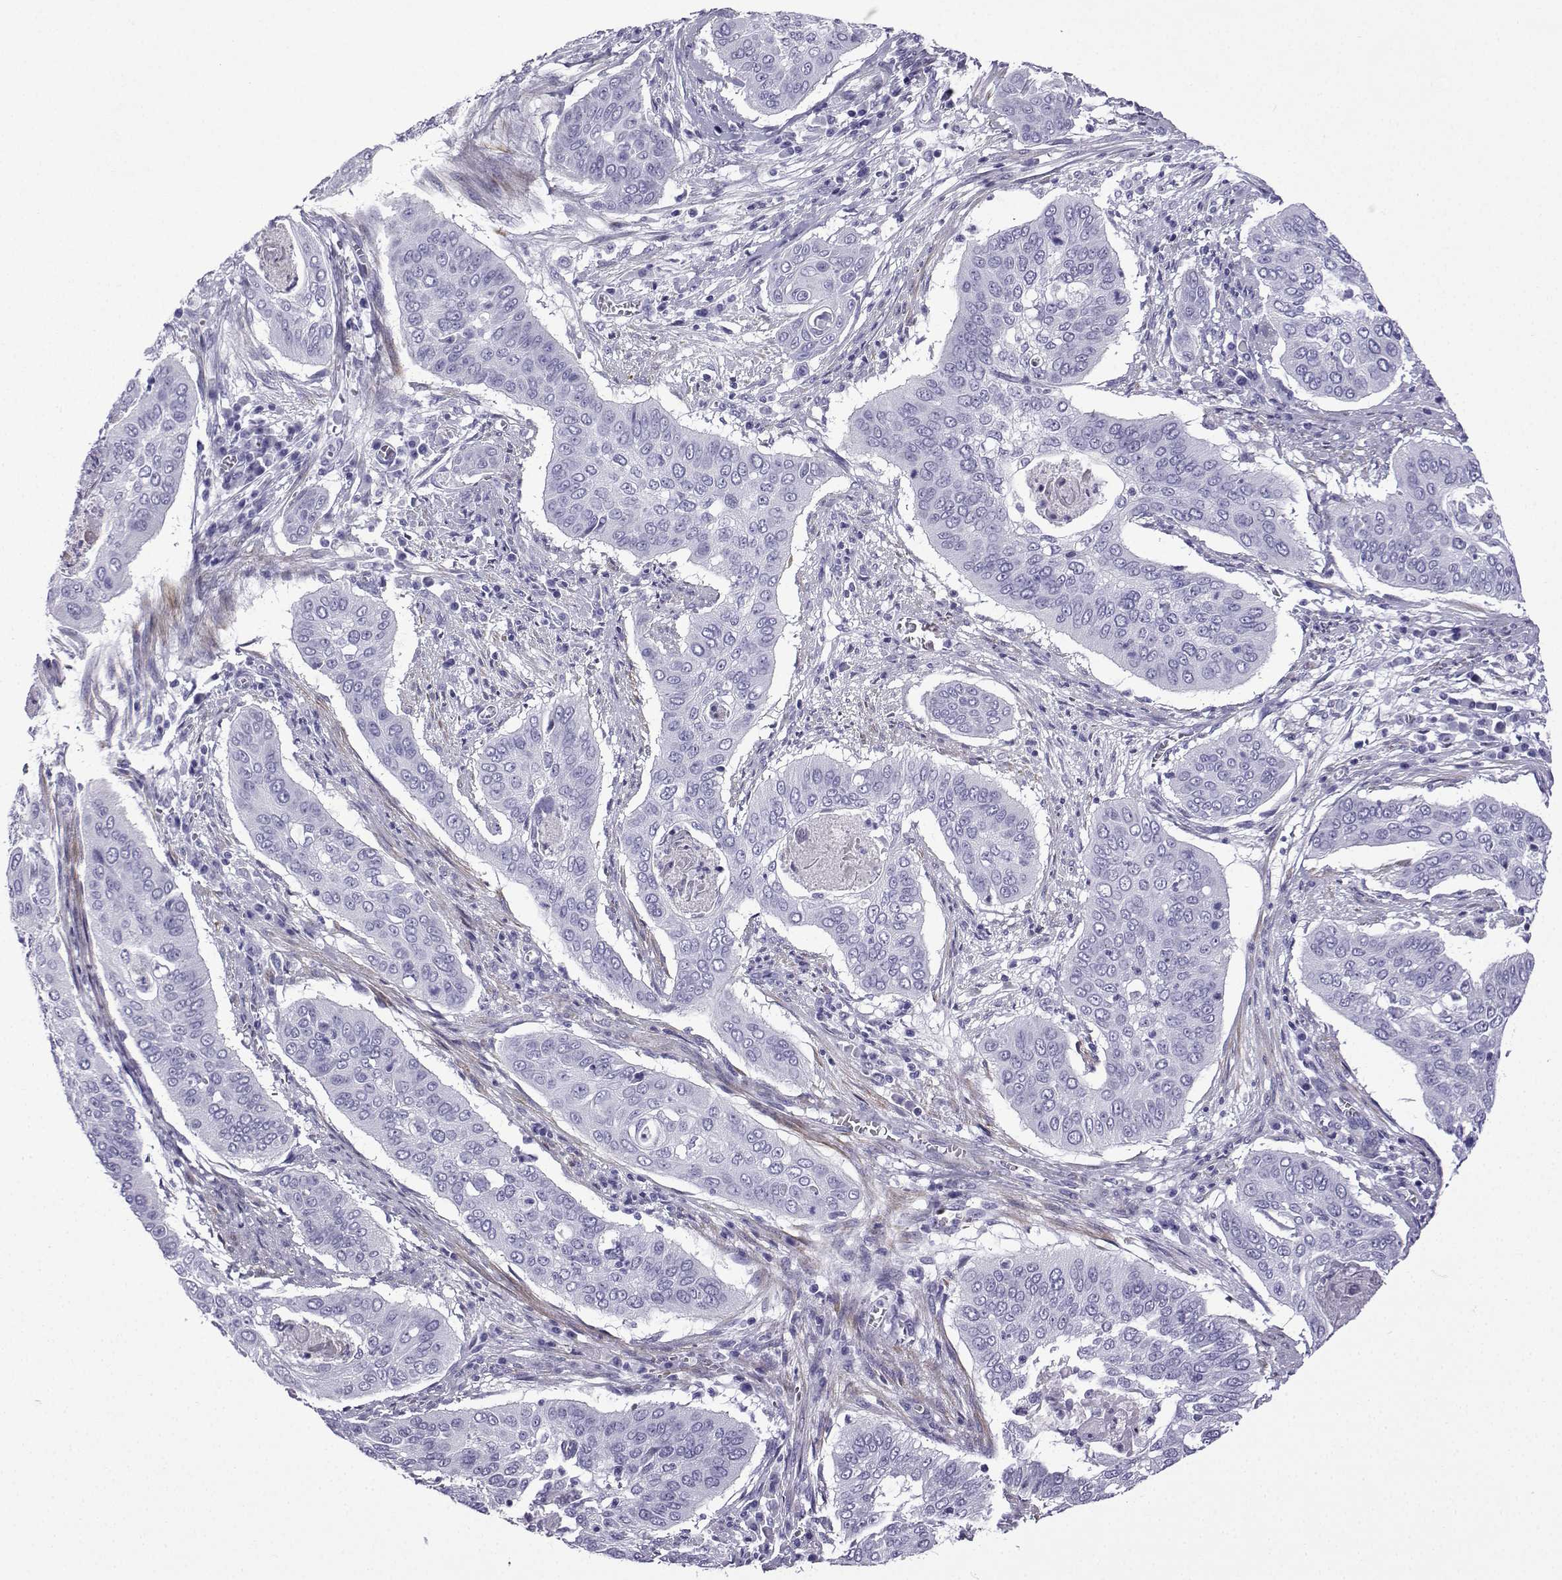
{"staining": {"intensity": "negative", "quantity": "none", "location": "none"}, "tissue": "cervical cancer", "cell_type": "Tumor cells", "image_type": "cancer", "snomed": [{"axis": "morphology", "description": "Squamous cell carcinoma, NOS"}, {"axis": "topography", "description": "Cervix"}], "caption": "Immunohistochemistry (IHC) photomicrograph of cervical cancer (squamous cell carcinoma) stained for a protein (brown), which demonstrates no staining in tumor cells.", "gene": "KCNF1", "patient": {"sex": "female", "age": 39}}